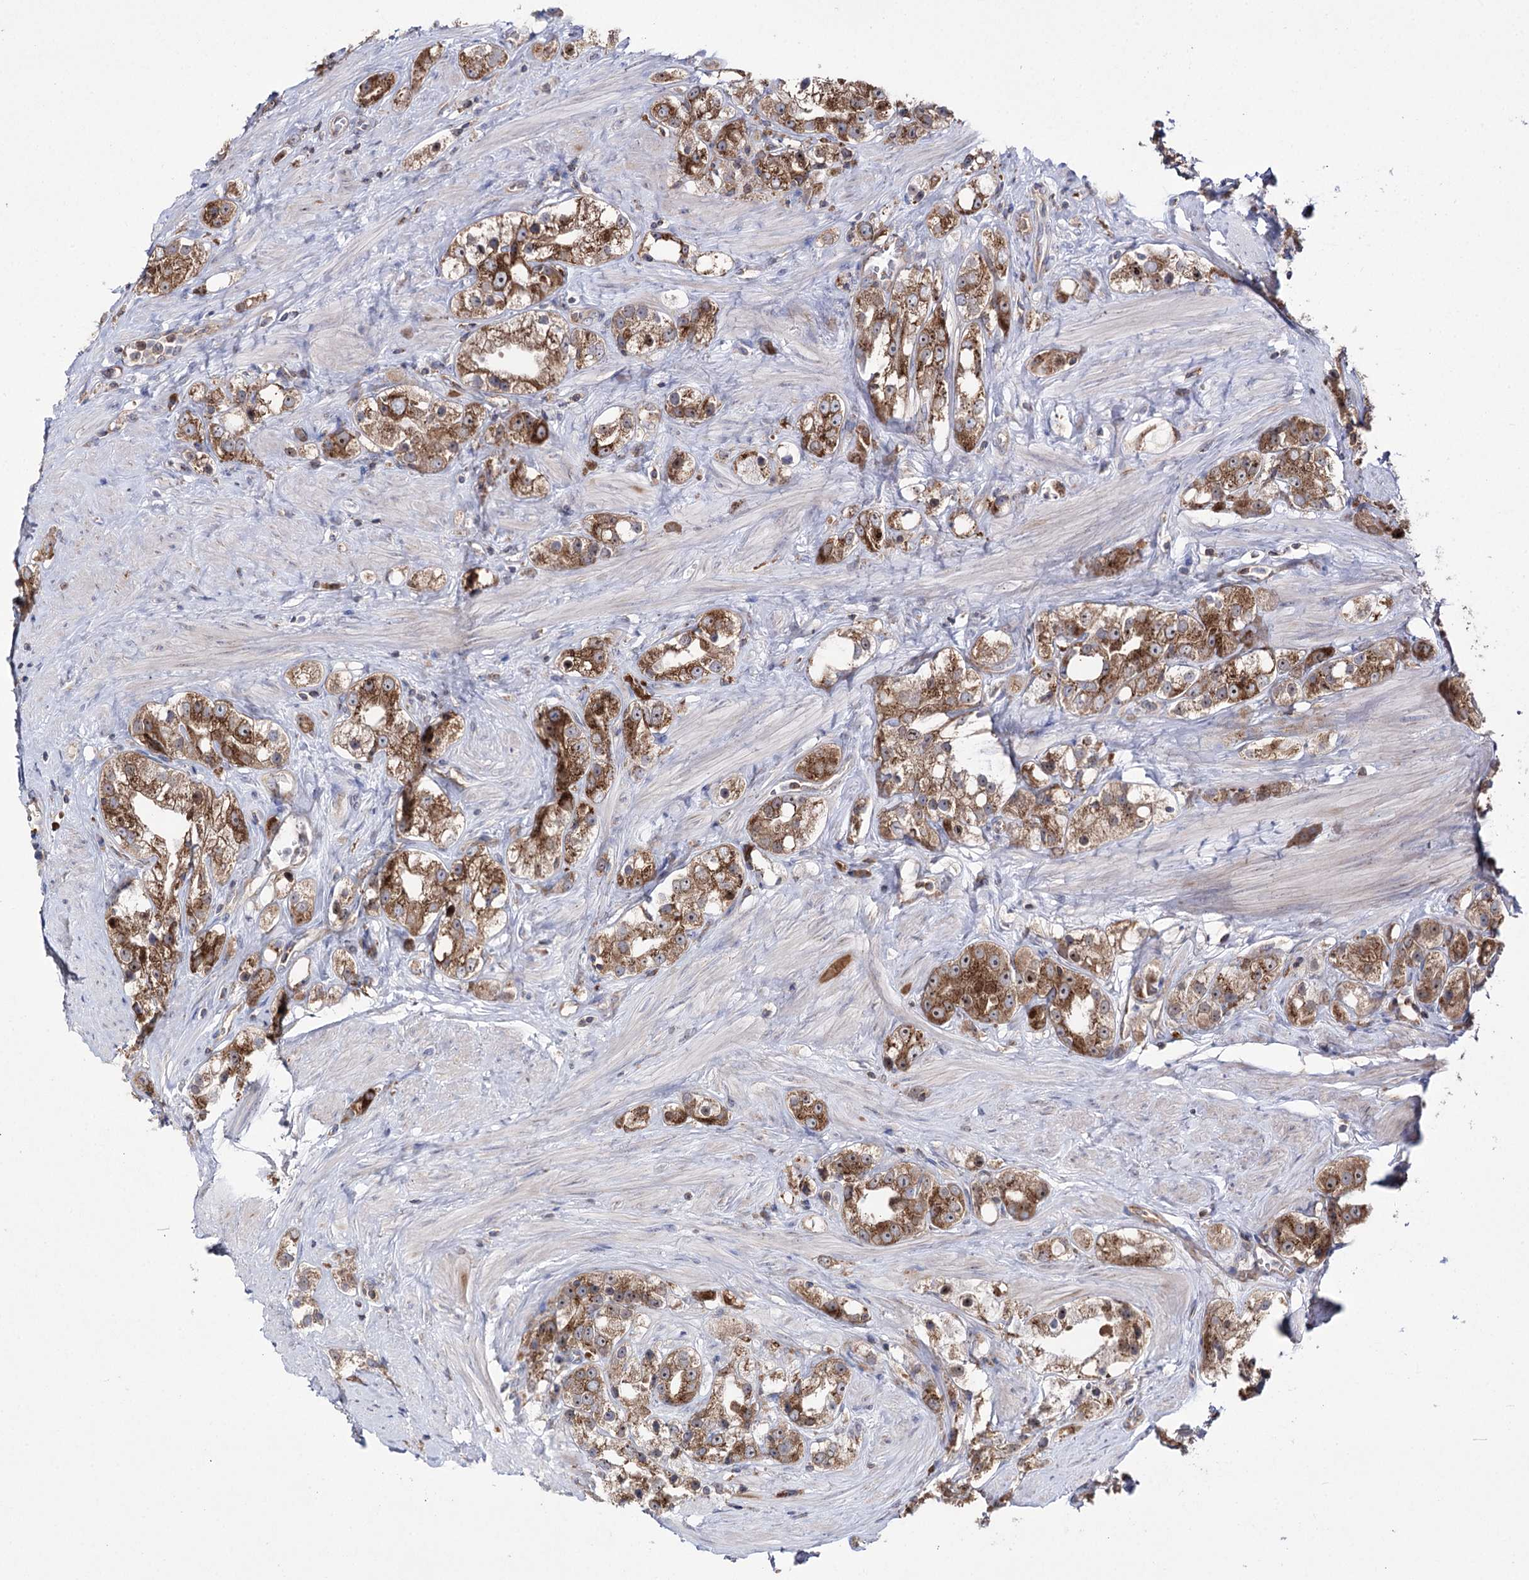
{"staining": {"intensity": "moderate", "quantity": ">75%", "location": "cytoplasmic/membranous"}, "tissue": "prostate cancer", "cell_type": "Tumor cells", "image_type": "cancer", "snomed": [{"axis": "morphology", "description": "Adenocarcinoma, NOS"}, {"axis": "topography", "description": "Prostate"}], "caption": "A micrograph of prostate cancer (adenocarcinoma) stained for a protein exhibits moderate cytoplasmic/membranous brown staining in tumor cells. The protein of interest is shown in brown color, while the nuclei are stained blue.", "gene": "ZNF622", "patient": {"sex": "male", "age": 79}}